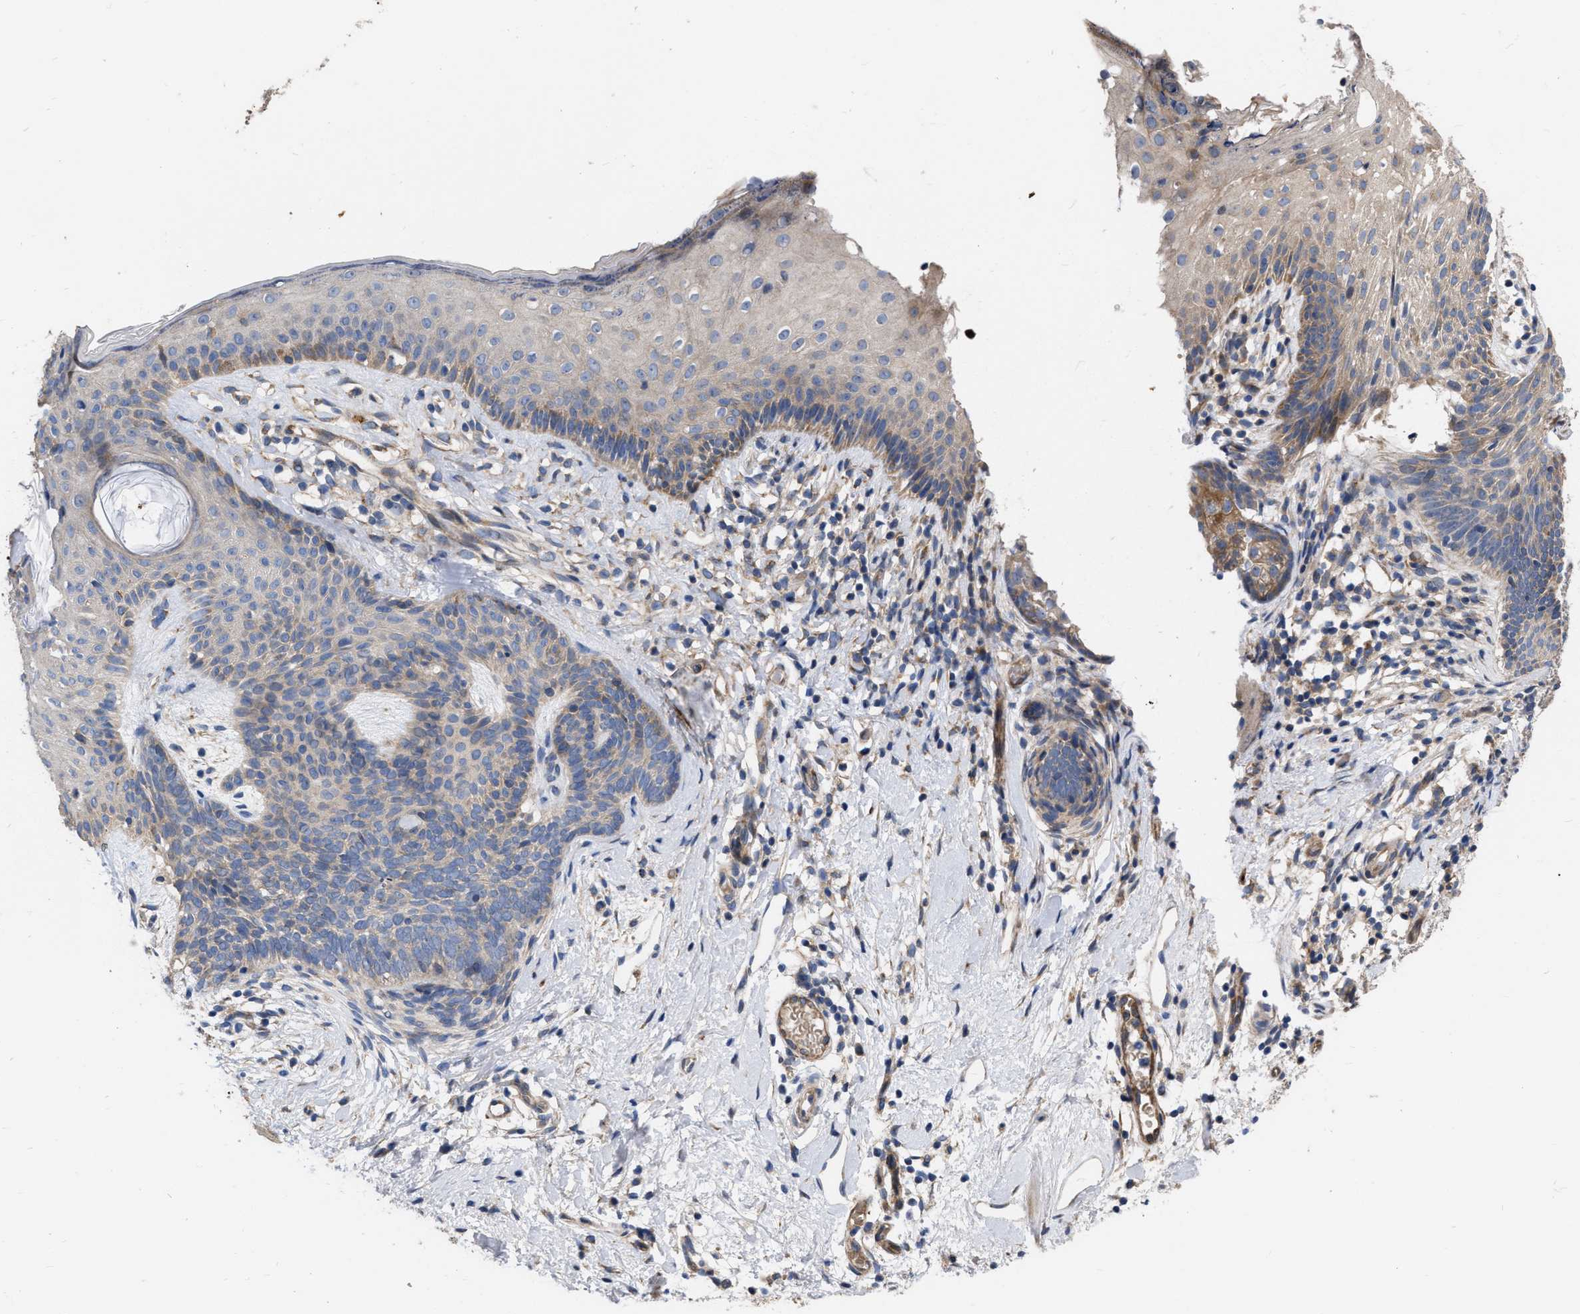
{"staining": {"intensity": "weak", "quantity": "<25%", "location": "cytoplasmic/membranous"}, "tissue": "skin cancer", "cell_type": "Tumor cells", "image_type": "cancer", "snomed": [{"axis": "morphology", "description": "Developmental malformation"}, {"axis": "morphology", "description": "Basal cell carcinoma"}, {"axis": "topography", "description": "Skin"}], "caption": "DAB (3,3'-diaminobenzidine) immunohistochemical staining of basal cell carcinoma (skin) reveals no significant expression in tumor cells.", "gene": "MLST8", "patient": {"sex": "female", "age": 62}}